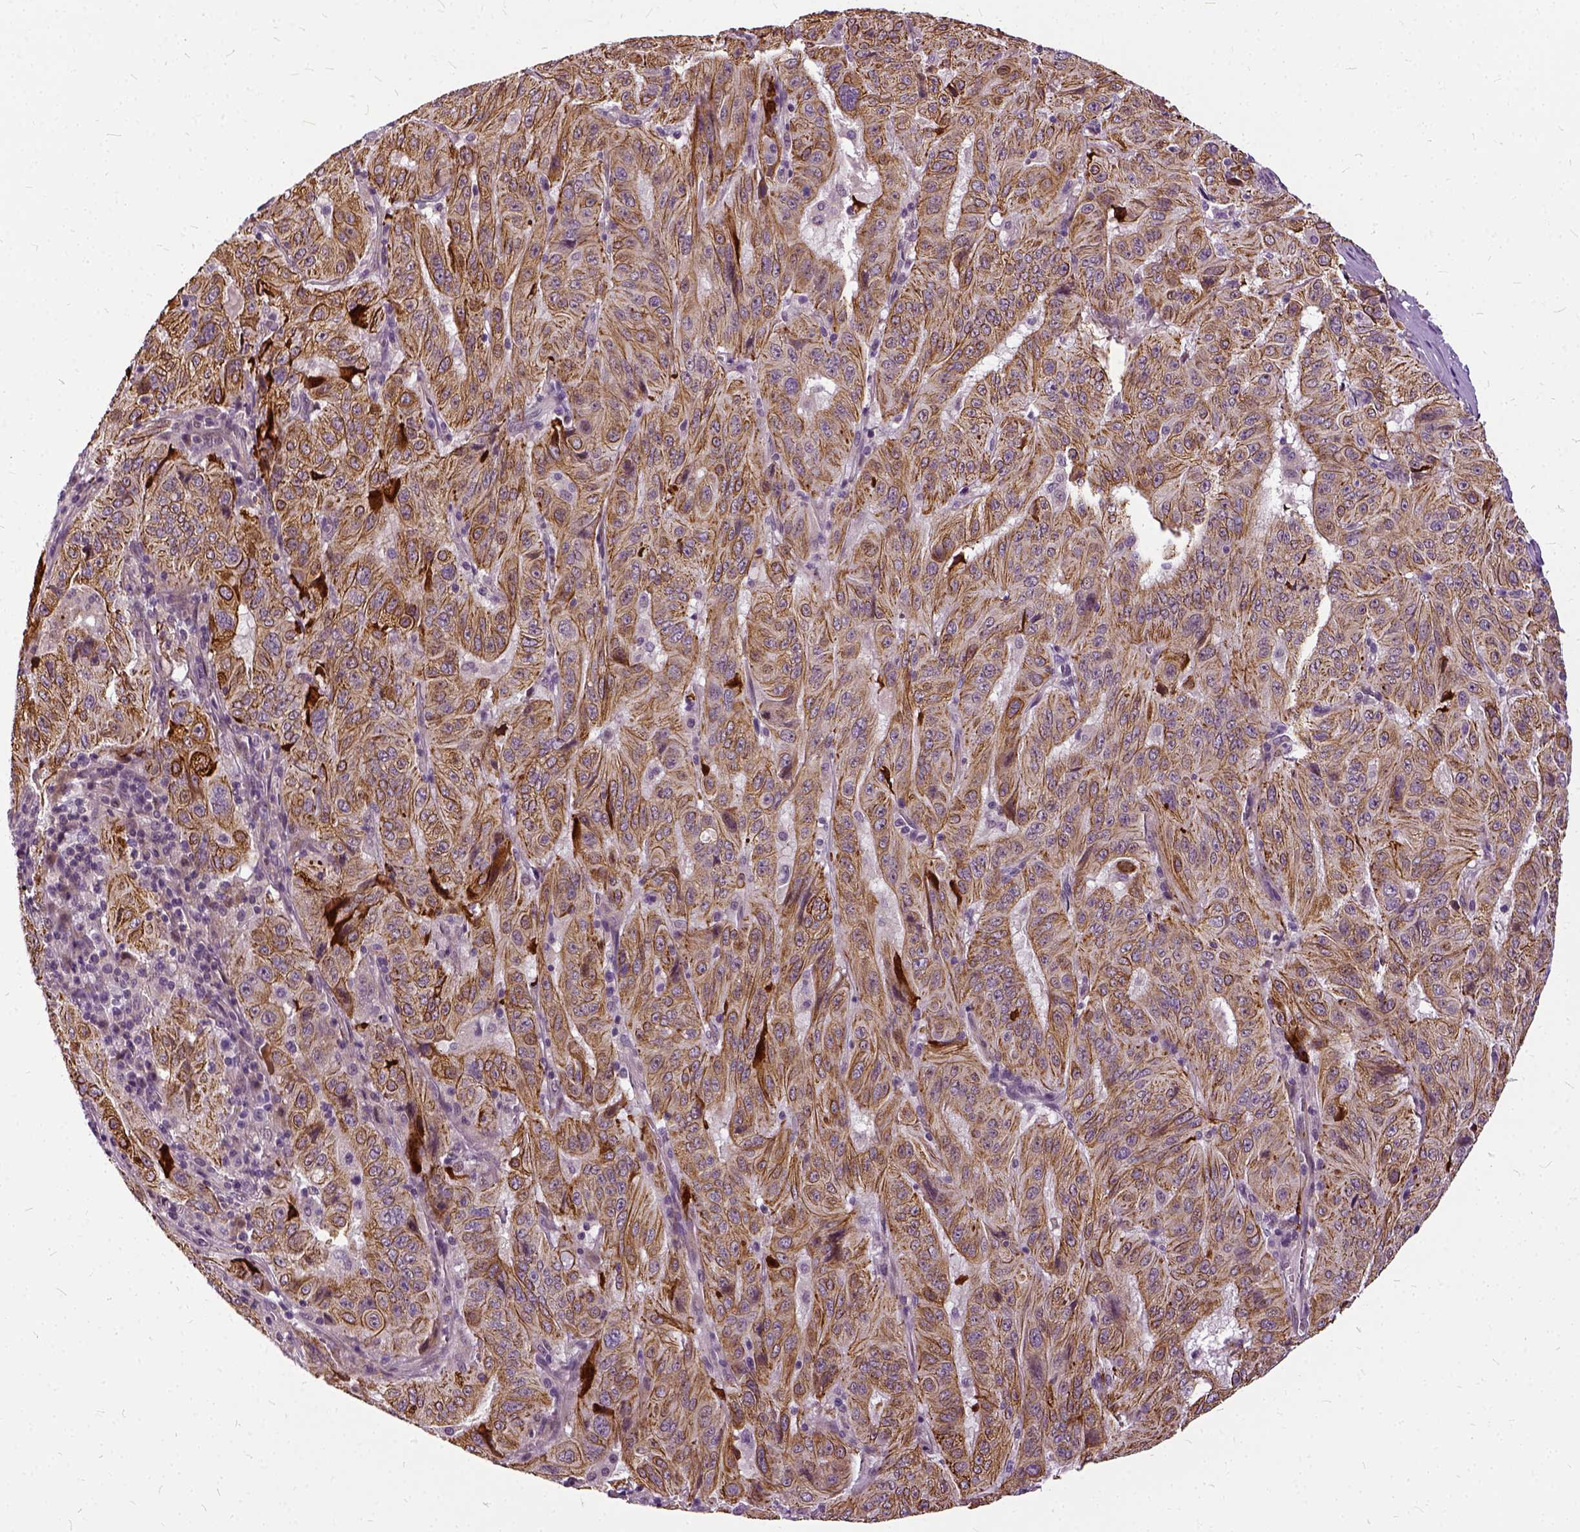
{"staining": {"intensity": "moderate", "quantity": ">75%", "location": "cytoplasmic/membranous"}, "tissue": "pancreatic cancer", "cell_type": "Tumor cells", "image_type": "cancer", "snomed": [{"axis": "morphology", "description": "Adenocarcinoma, NOS"}, {"axis": "topography", "description": "Pancreas"}], "caption": "Immunohistochemical staining of adenocarcinoma (pancreatic) reveals moderate cytoplasmic/membranous protein staining in approximately >75% of tumor cells.", "gene": "ILRUN", "patient": {"sex": "male", "age": 63}}